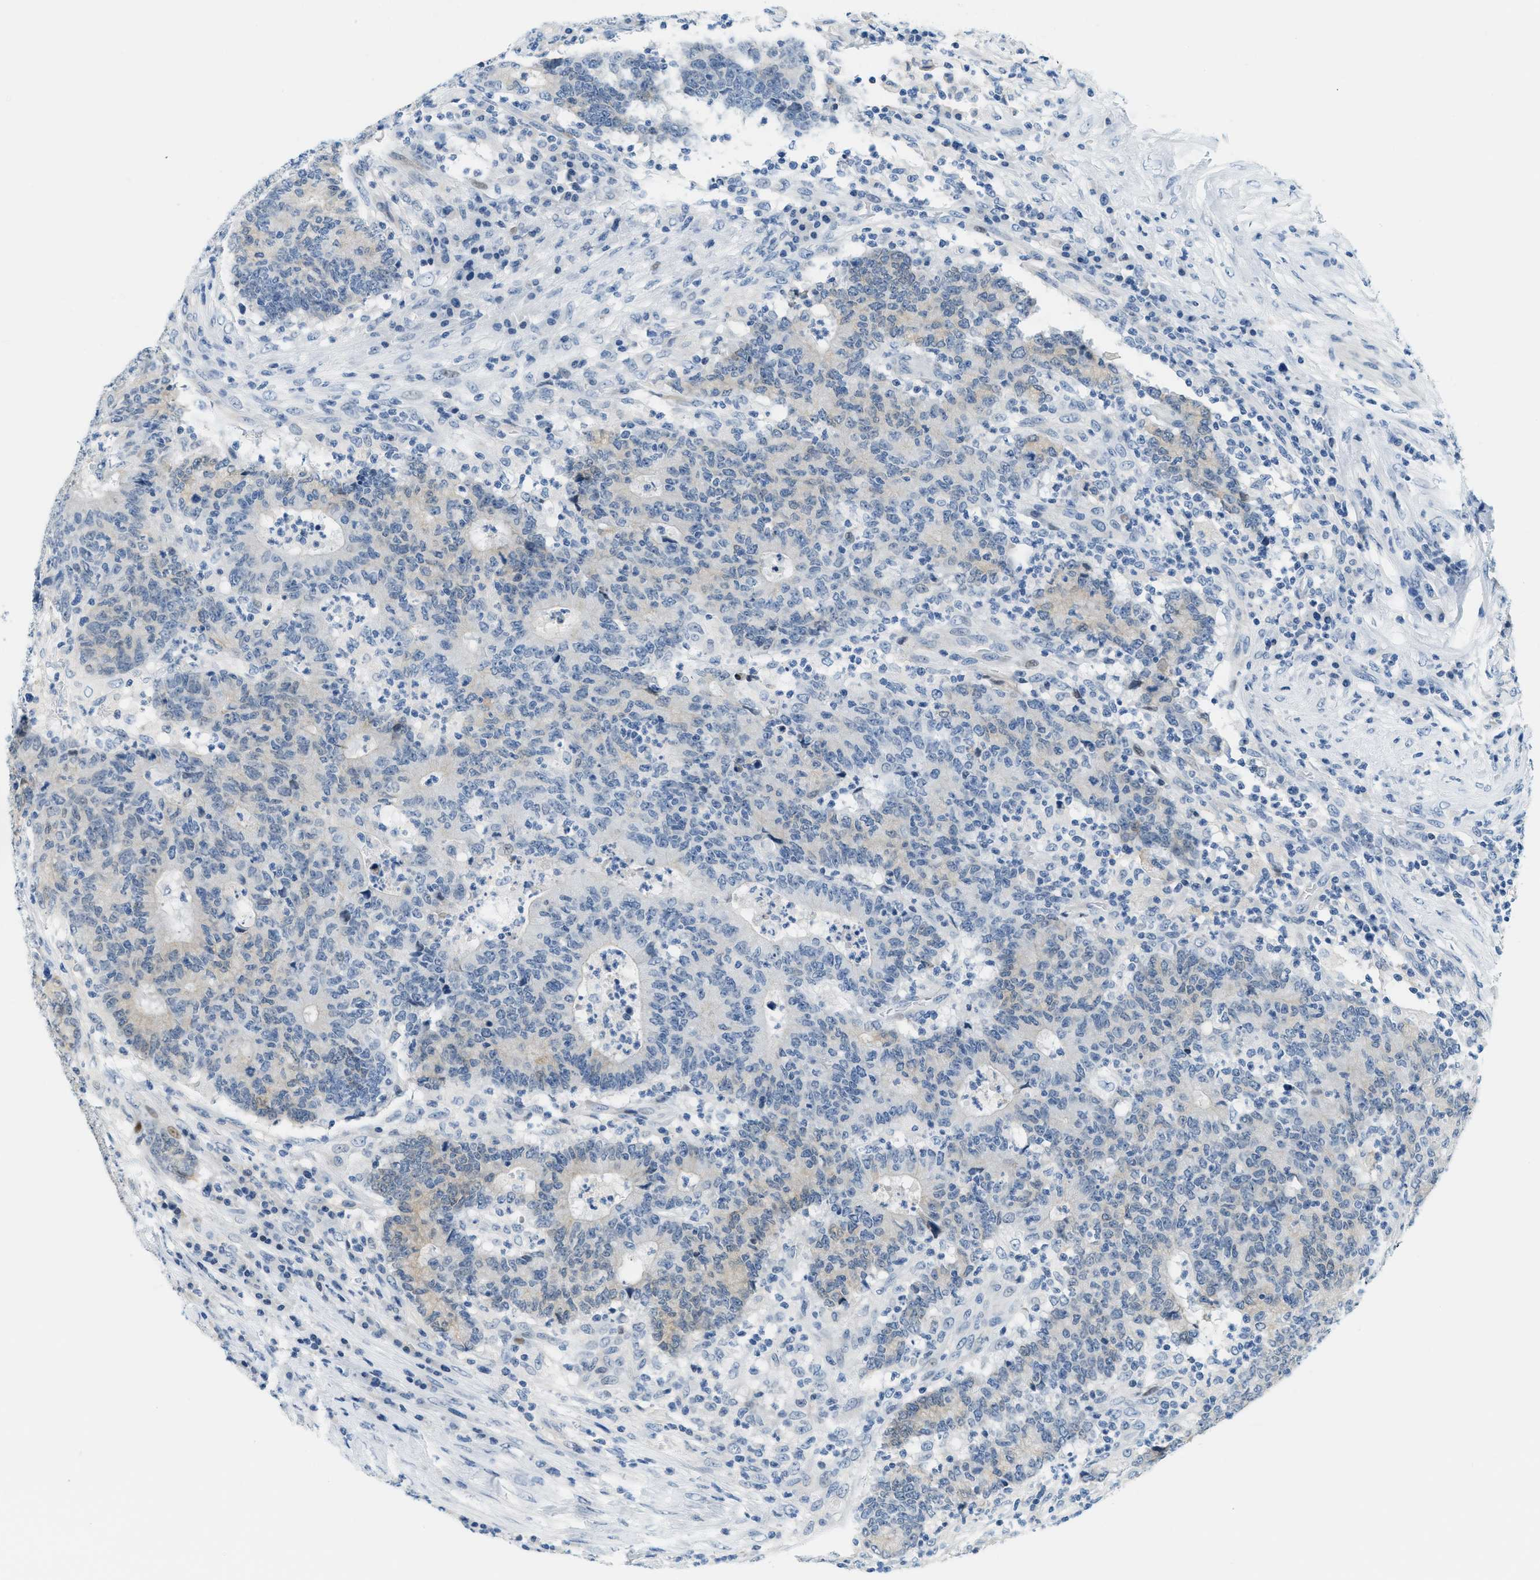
{"staining": {"intensity": "weak", "quantity": "25%-75%", "location": "cytoplasmic/membranous"}, "tissue": "colorectal cancer", "cell_type": "Tumor cells", "image_type": "cancer", "snomed": [{"axis": "morphology", "description": "Normal tissue, NOS"}, {"axis": "morphology", "description": "Adenocarcinoma, NOS"}, {"axis": "topography", "description": "Colon"}], "caption": "Tumor cells reveal low levels of weak cytoplasmic/membranous expression in about 25%-75% of cells in human adenocarcinoma (colorectal).", "gene": "CYP4X1", "patient": {"sex": "female", "age": 75}}